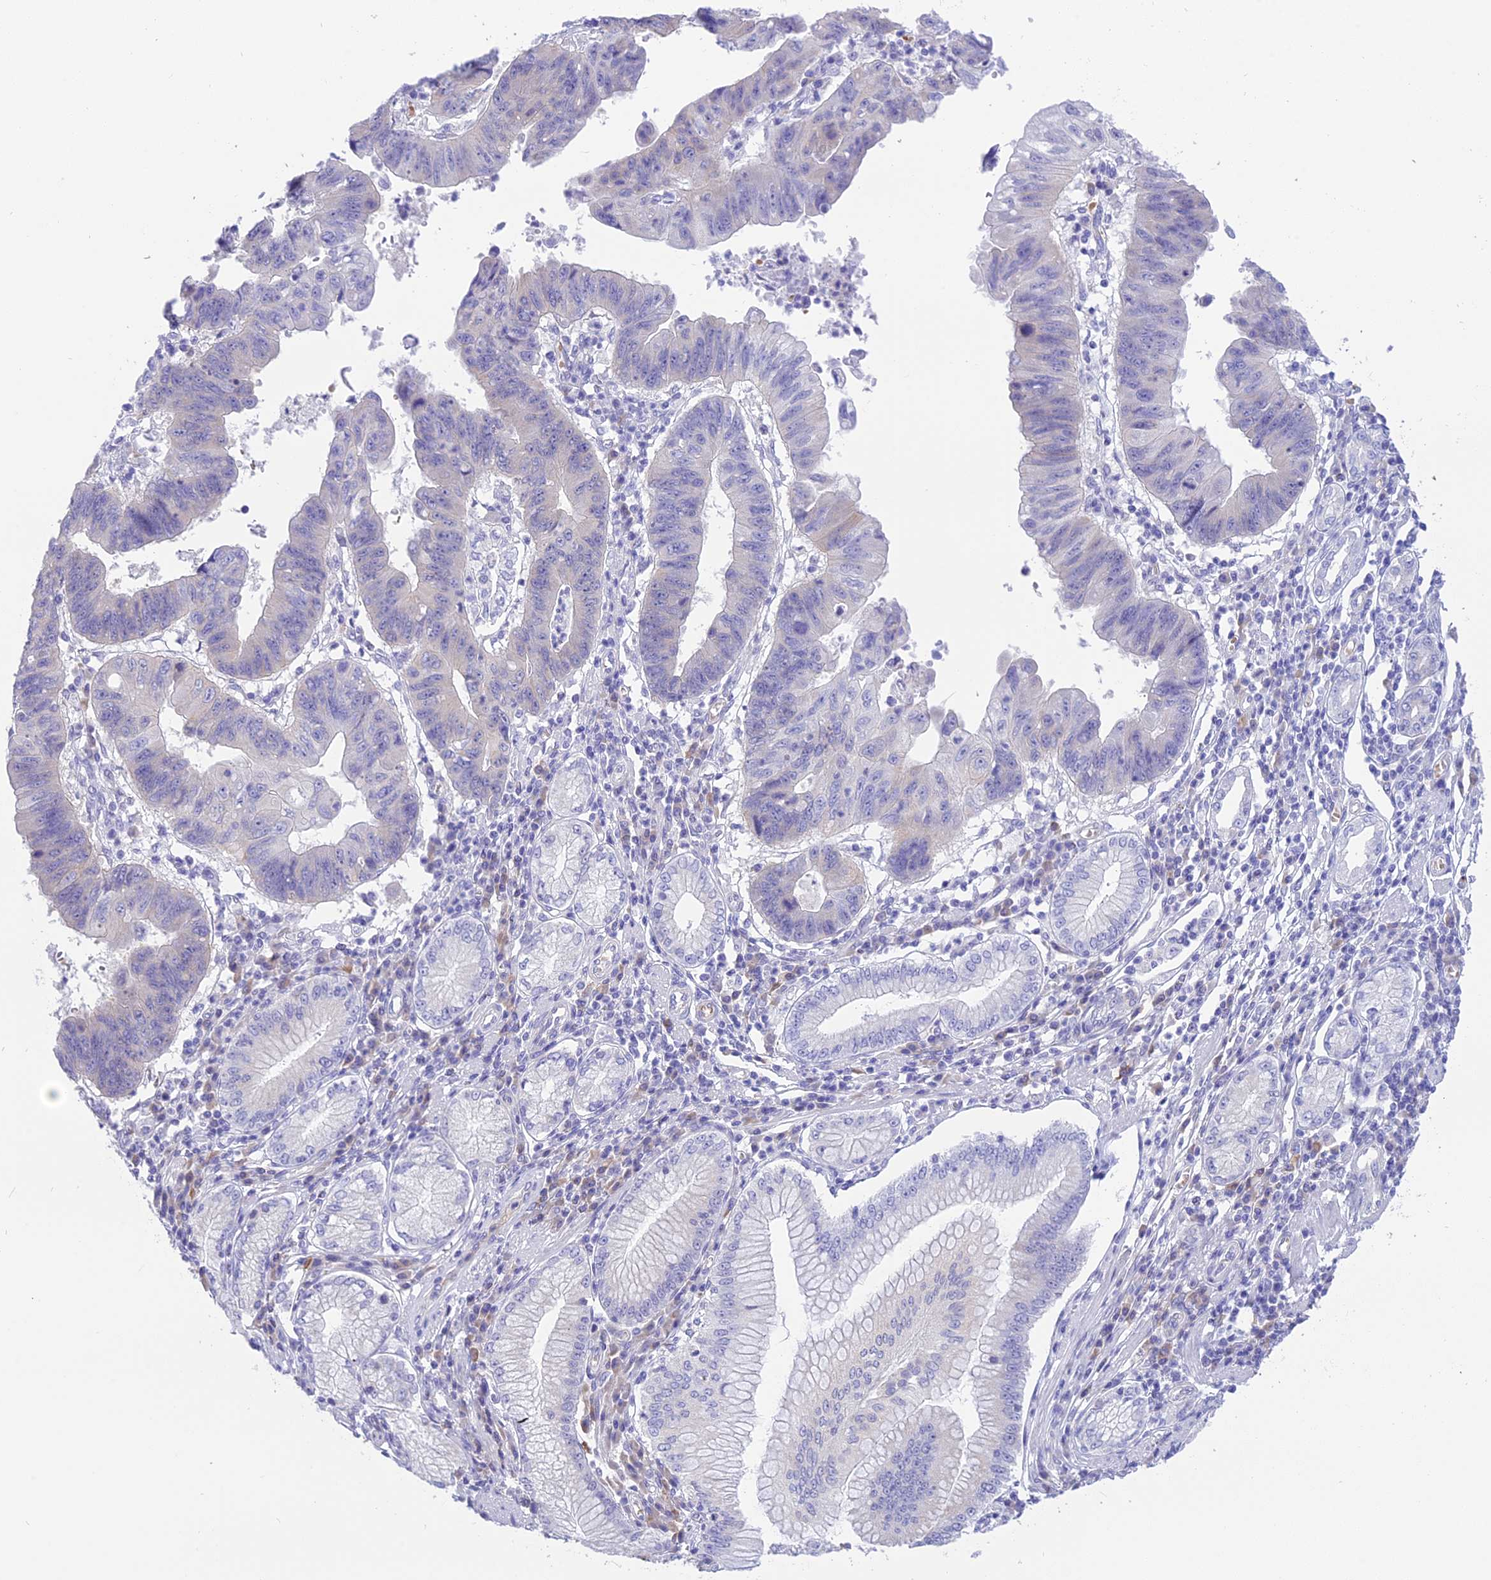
{"staining": {"intensity": "negative", "quantity": "none", "location": "none"}, "tissue": "stomach cancer", "cell_type": "Tumor cells", "image_type": "cancer", "snomed": [{"axis": "morphology", "description": "Adenocarcinoma, NOS"}, {"axis": "topography", "description": "Stomach"}], "caption": "This is an IHC image of human adenocarcinoma (stomach). There is no expression in tumor cells.", "gene": "DCAF16", "patient": {"sex": "male", "age": 59}}